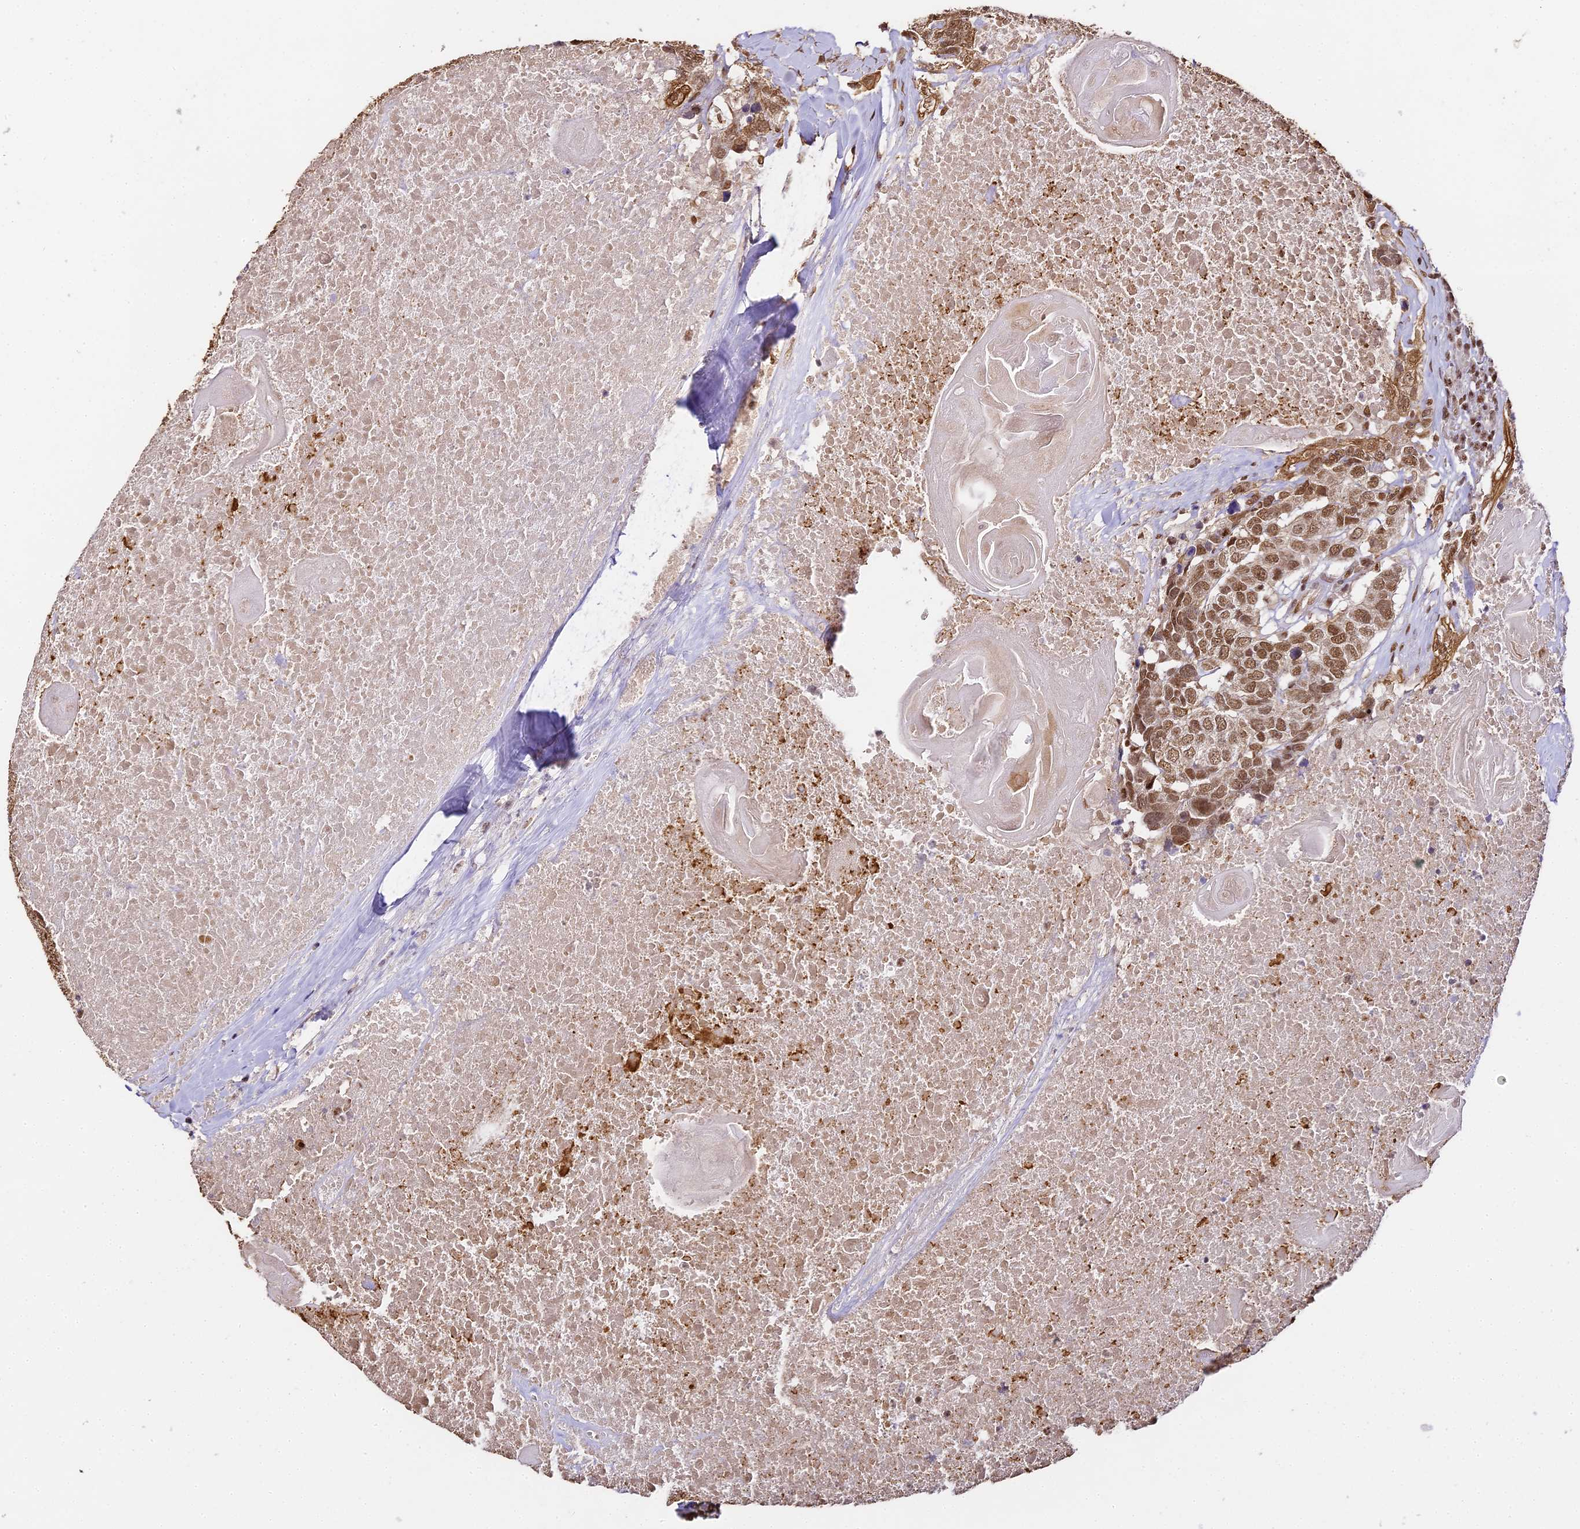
{"staining": {"intensity": "moderate", "quantity": ">75%", "location": "nuclear"}, "tissue": "head and neck cancer", "cell_type": "Tumor cells", "image_type": "cancer", "snomed": [{"axis": "morphology", "description": "Squamous cell carcinoma, NOS"}, {"axis": "topography", "description": "Head-Neck"}], "caption": "Head and neck cancer (squamous cell carcinoma) stained with a brown dye demonstrates moderate nuclear positive staining in approximately >75% of tumor cells.", "gene": "HNRNPA1", "patient": {"sex": "male", "age": 66}}